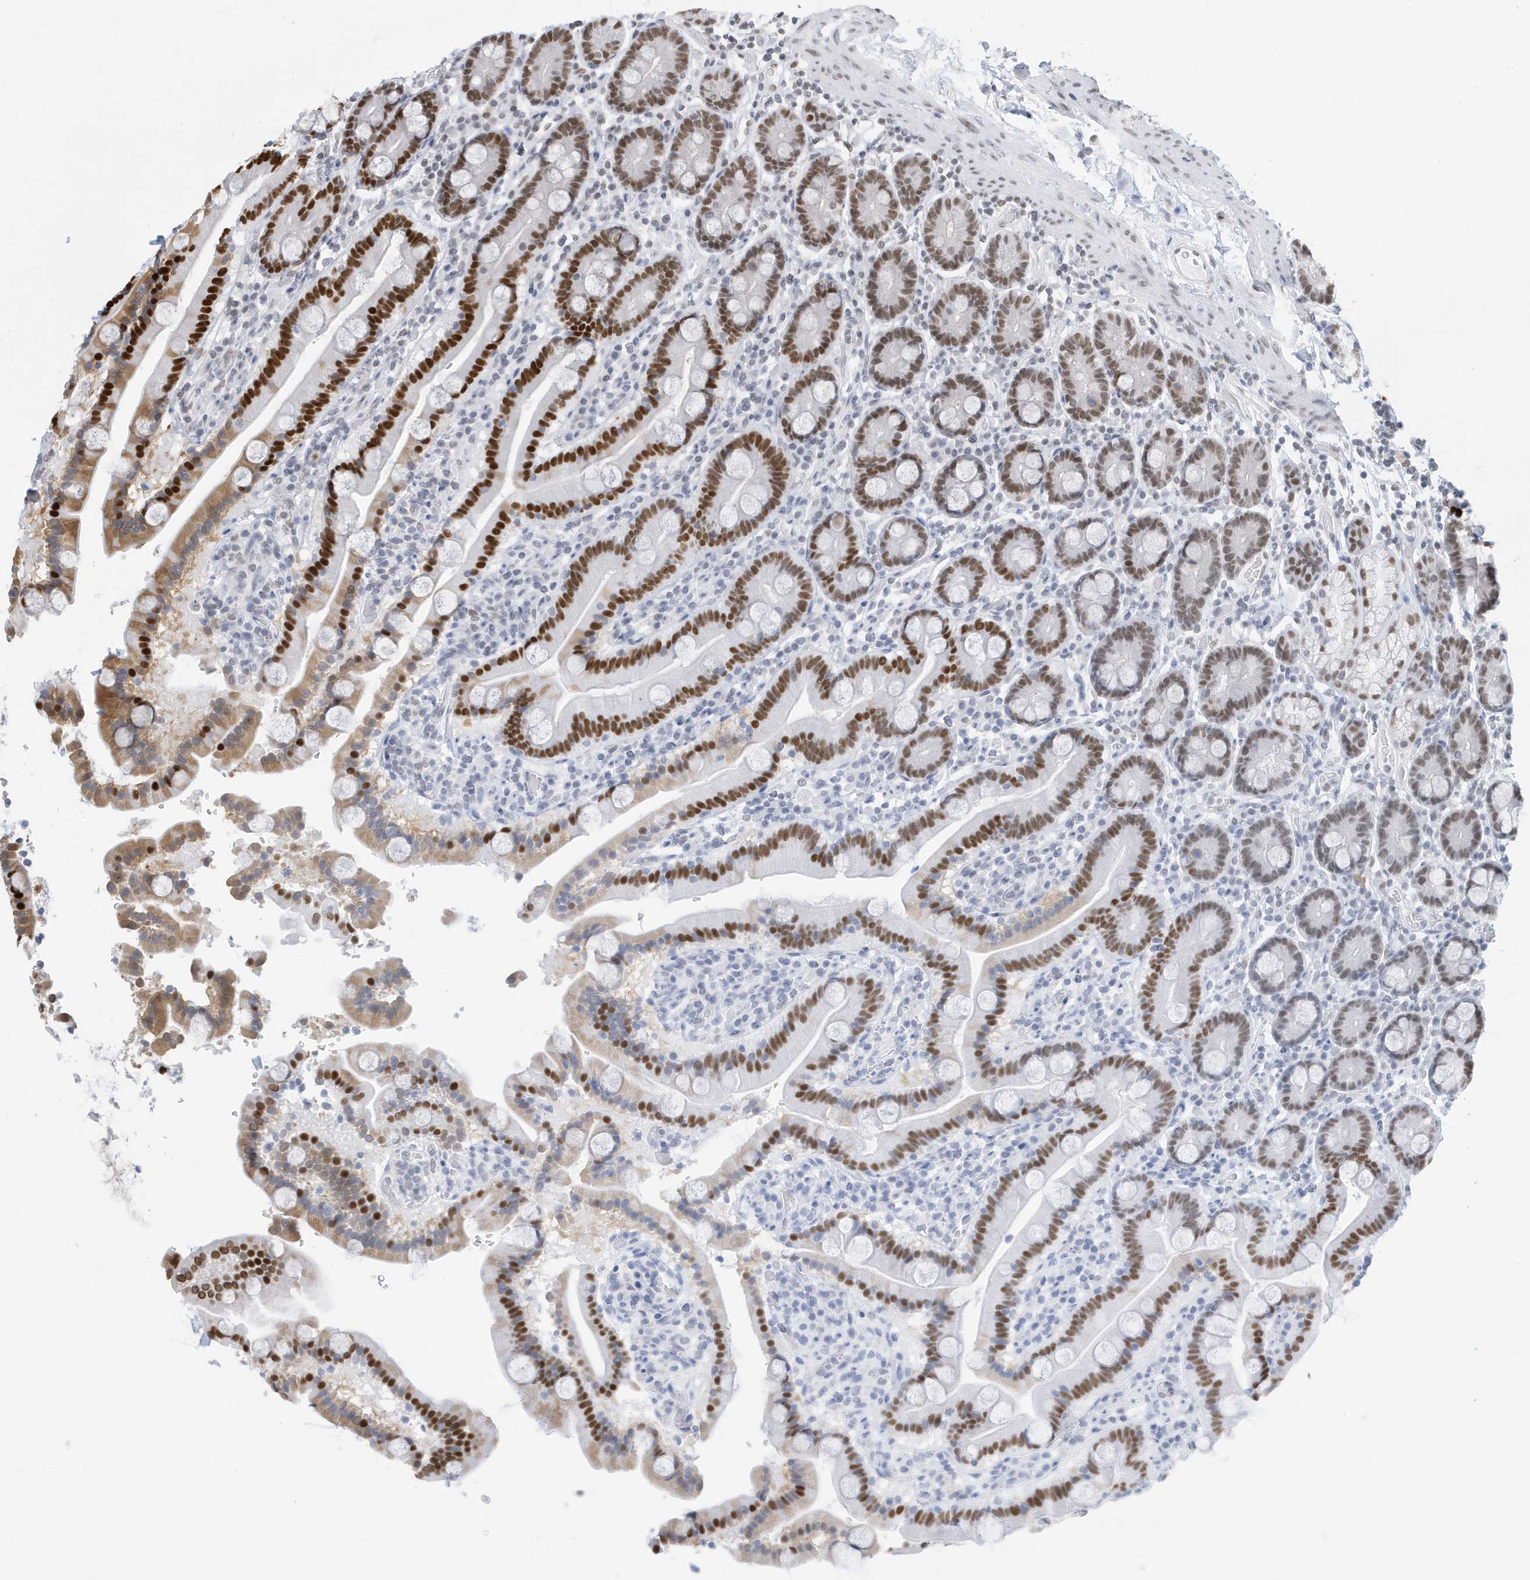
{"staining": {"intensity": "strong", "quantity": ">75%", "location": "cytoplasmic/membranous,nuclear"}, "tissue": "duodenum", "cell_type": "Glandular cells", "image_type": "normal", "snomed": [{"axis": "morphology", "description": "Normal tissue, NOS"}, {"axis": "topography", "description": "Duodenum"}], "caption": "IHC staining of benign duodenum, which shows high levels of strong cytoplasmic/membranous,nuclear expression in about >75% of glandular cells indicating strong cytoplasmic/membranous,nuclear protein expression. The staining was performed using DAB (brown) for protein detection and nuclei were counterstained in hematoxylin (blue).", "gene": "PCYT1A", "patient": {"sex": "male", "age": 55}}